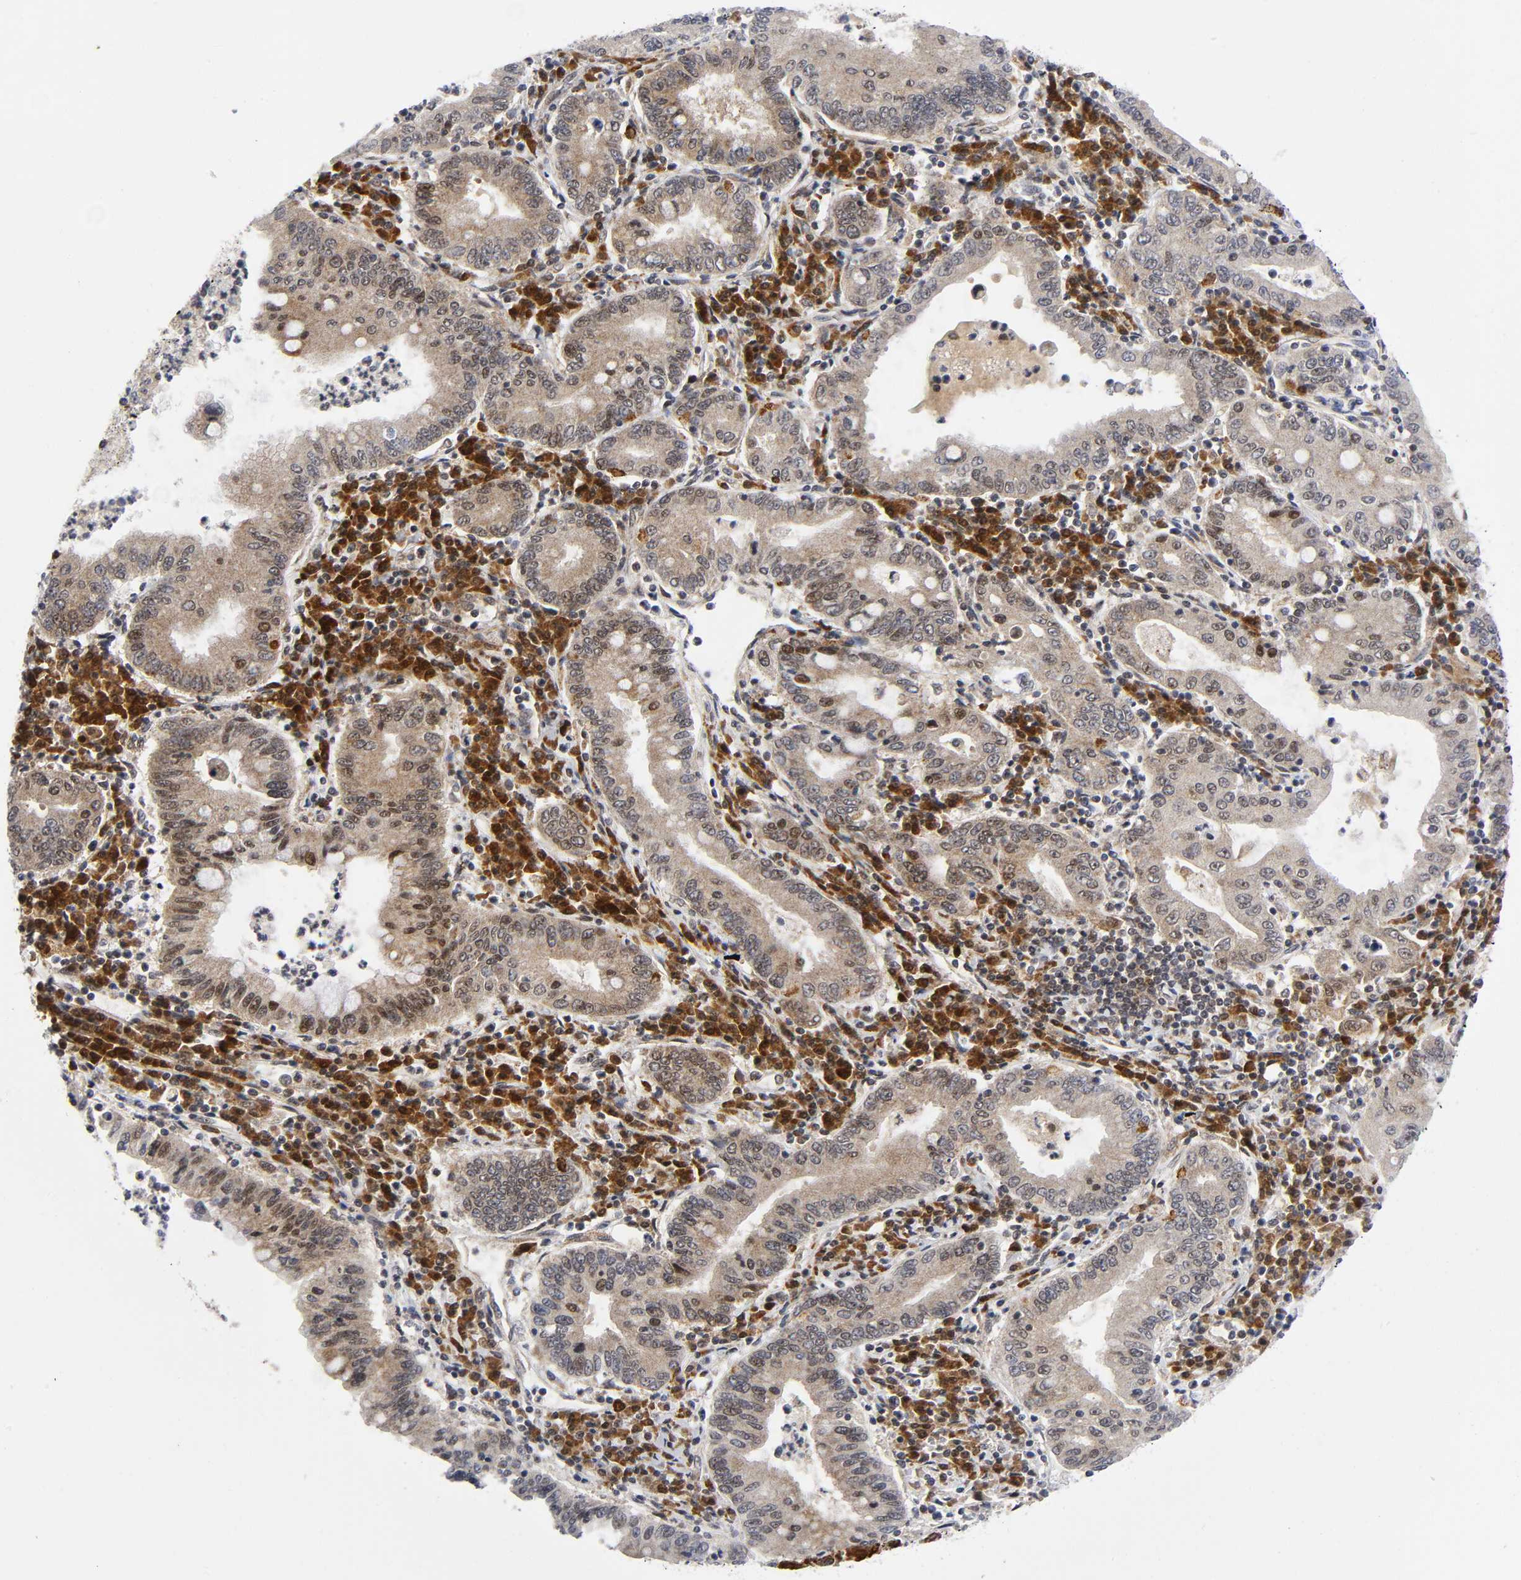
{"staining": {"intensity": "moderate", "quantity": ">75%", "location": "cytoplasmic/membranous,nuclear"}, "tissue": "stomach cancer", "cell_type": "Tumor cells", "image_type": "cancer", "snomed": [{"axis": "morphology", "description": "Normal tissue, NOS"}, {"axis": "morphology", "description": "Adenocarcinoma, NOS"}, {"axis": "topography", "description": "Esophagus"}, {"axis": "topography", "description": "Stomach, upper"}, {"axis": "topography", "description": "Peripheral nerve tissue"}], "caption": "Stomach cancer (adenocarcinoma) was stained to show a protein in brown. There is medium levels of moderate cytoplasmic/membranous and nuclear staining in approximately >75% of tumor cells.", "gene": "EIF5", "patient": {"sex": "male", "age": 62}}